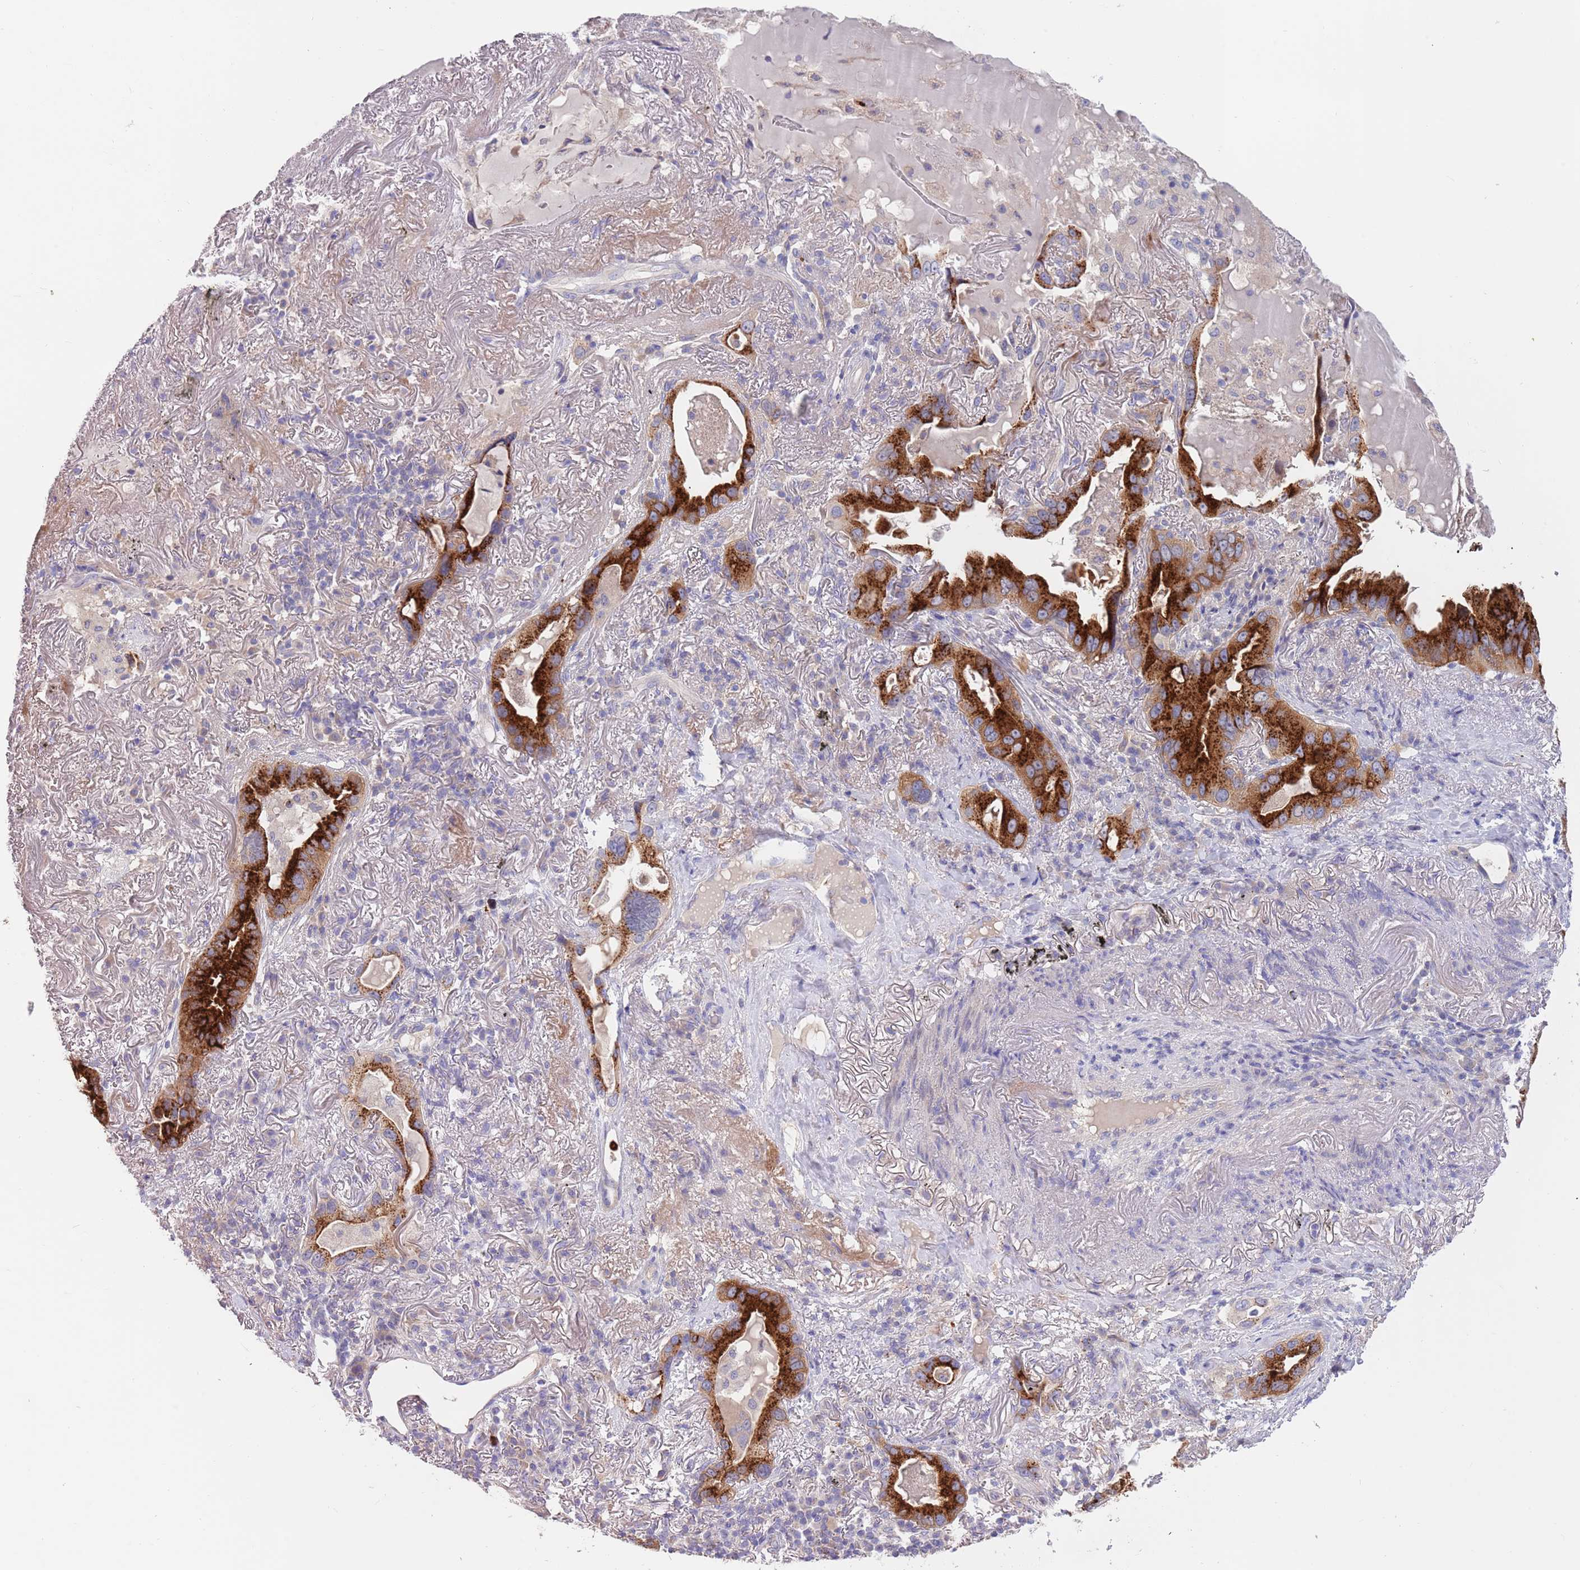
{"staining": {"intensity": "strong", "quantity": ">75%", "location": "cytoplasmic/membranous"}, "tissue": "lung cancer", "cell_type": "Tumor cells", "image_type": "cancer", "snomed": [{"axis": "morphology", "description": "Adenocarcinoma, NOS"}, {"axis": "topography", "description": "Lung"}], "caption": "Immunohistochemistry image of adenocarcinoma (lung) stained for a protein (brown), which reveals high levels of strong cytoplasmic/membranous positivity in approximately >75% of tumor cells.", "gene": "BORCS5", "patient": {"sex": "female", "age": 69}}